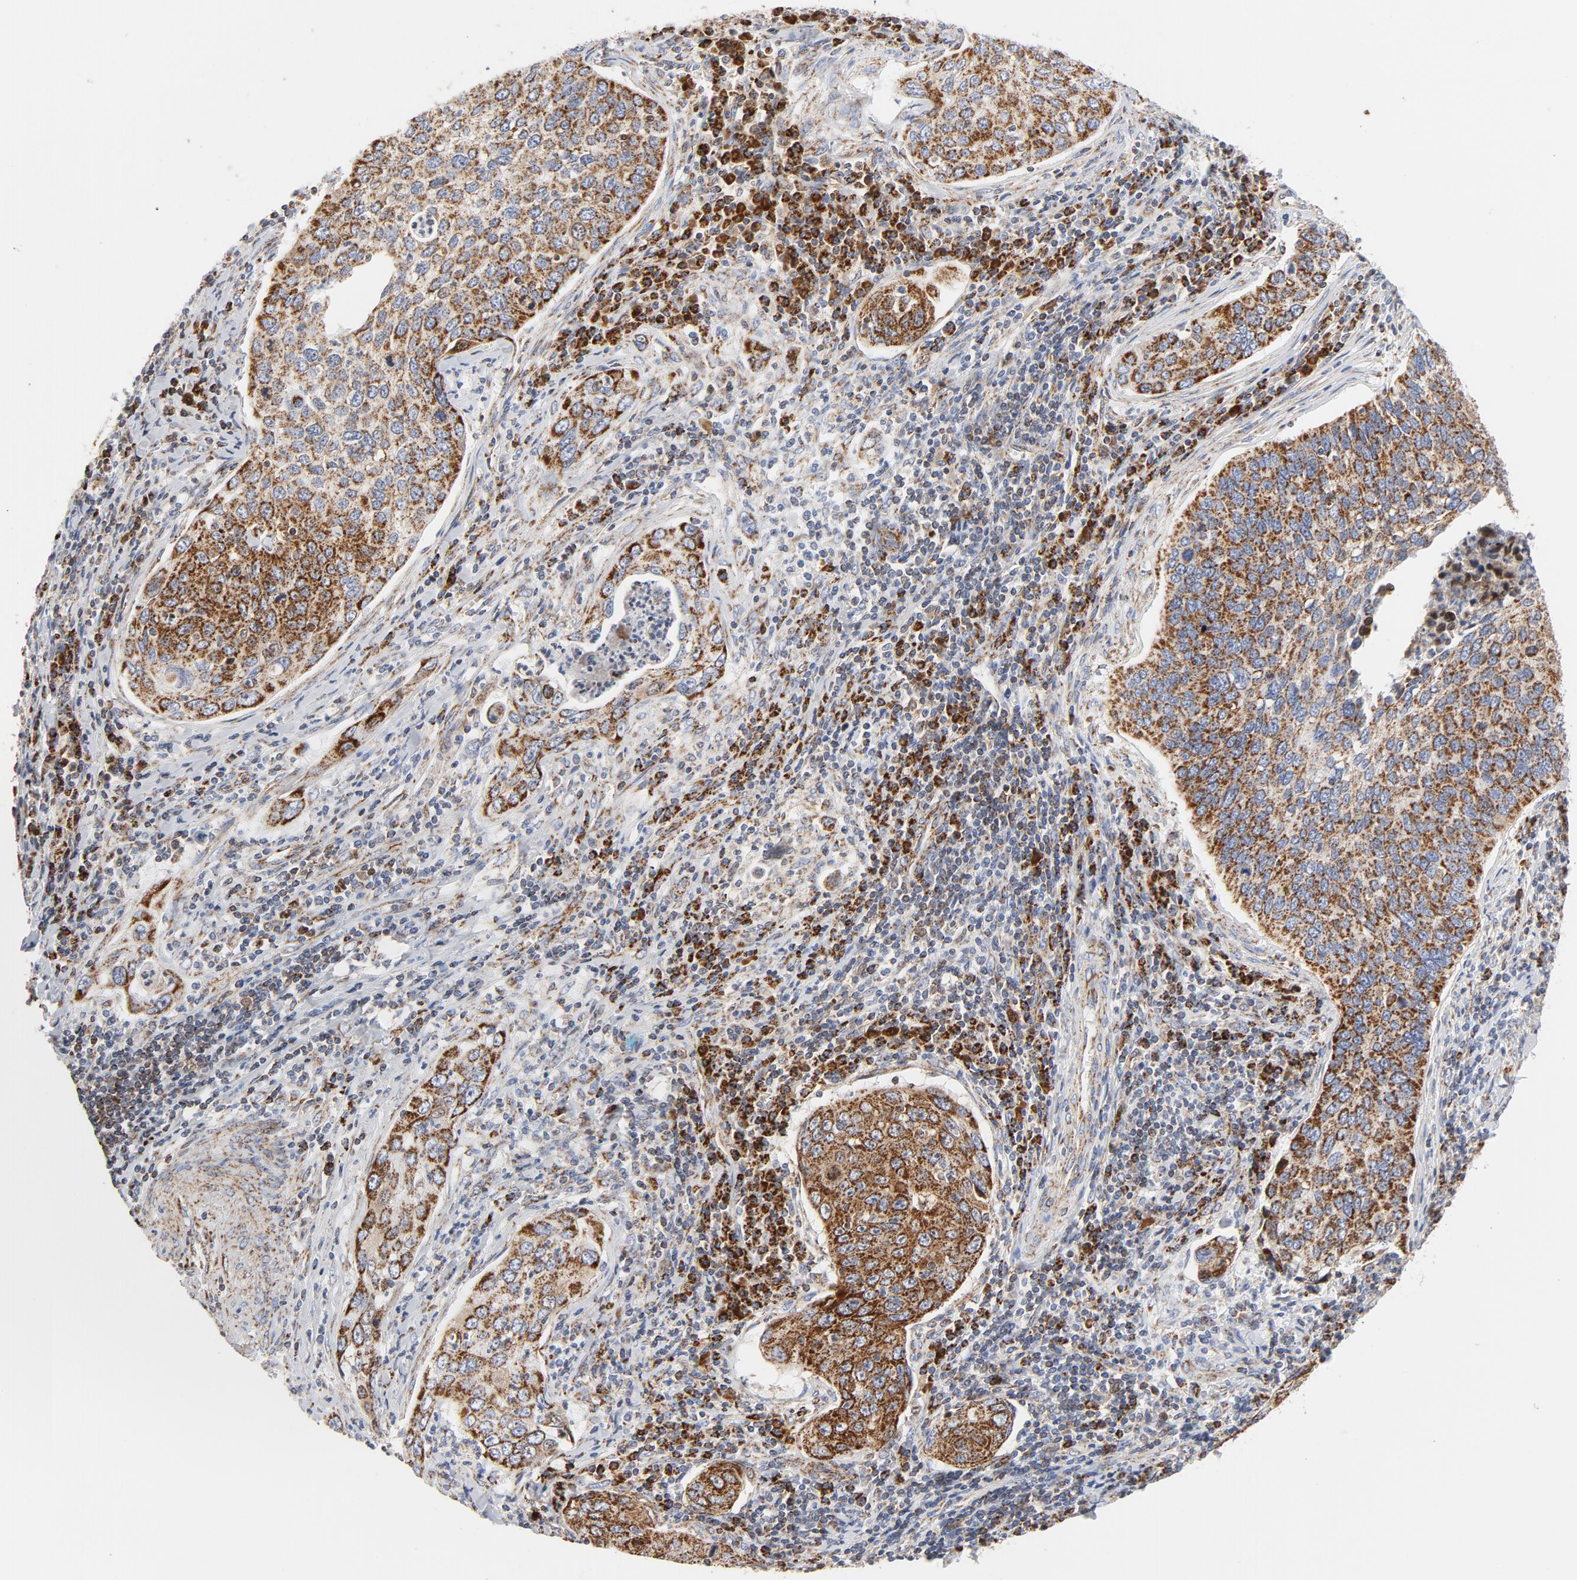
{"staining": {"intensity": "strong", "quantity": ">75%", "location": "cytoplasmic/membranous"}, "tissue": "cervical cancer", "cell_type": "Tumor cells", "image_type": "cancer", "snomed": [{"axis": "morphology", "description": "Squamous cell carcinoma, NOS"}, {"axis": "topography", "description": "Cervix"}], "caption": "IHC (DAB (3,3'-diaminobenzidine)) staining of human cervical cancer demonstrates strong cytoplasmic/membranous protein positivity in about >75% of tumor cells.", "gene": "CYCS", "patient": {"sex": "female", "age": 53}}